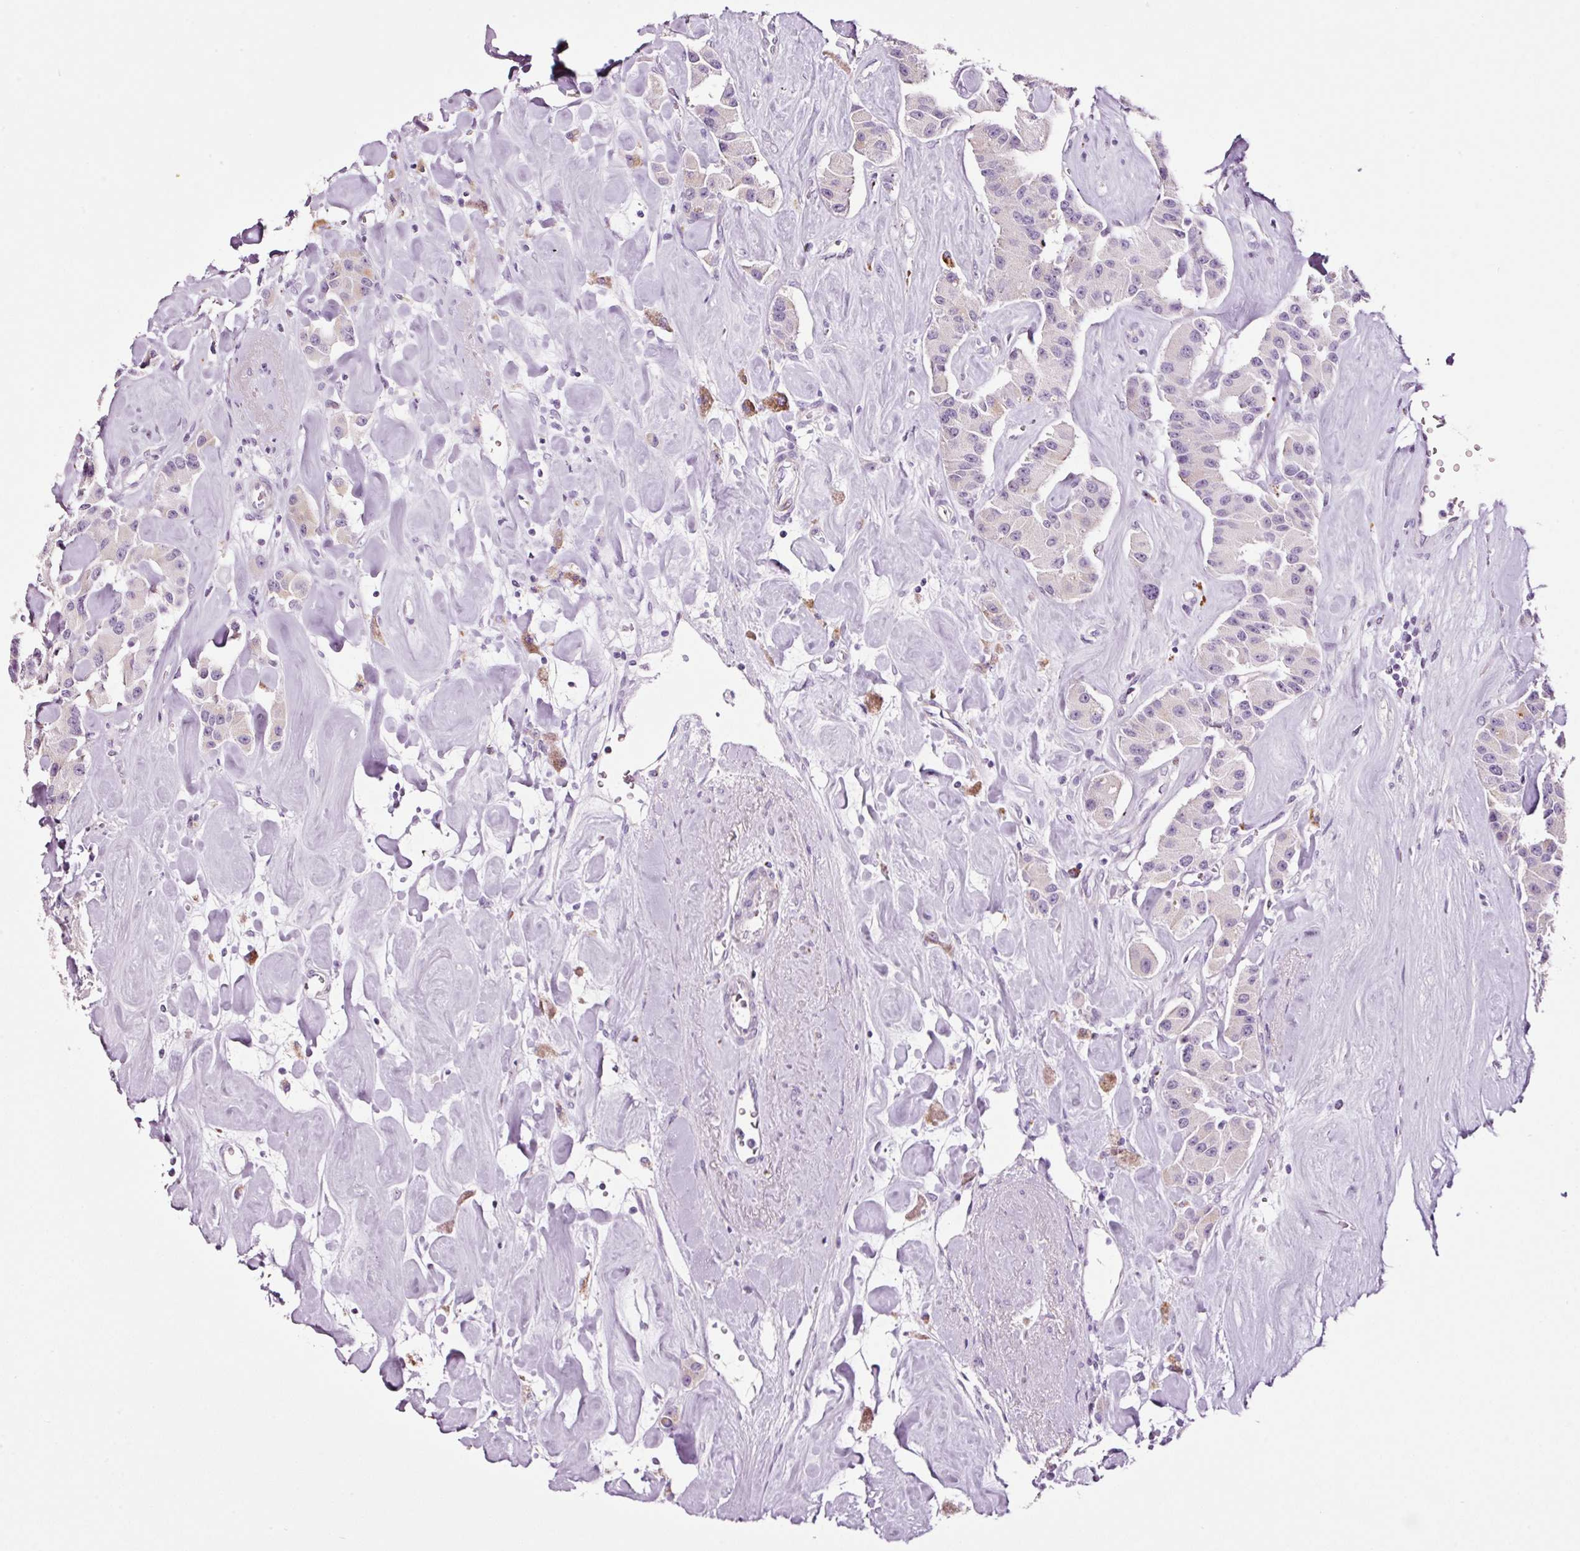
{"staining": {"intensity": "negative", "quantity": "none", "location": "none"}, "tissue": "carcinoid", "cell_type": "Tumor cells", "image_type": "cancer", "snomed": [{"axis": "morphology", "description": "Carcinoid, malignant, NOS"}, {"axis": "topography", "description": "Pancreas"}], "caption": "This is an IHC histopathology image of human malignant carcinoid. There is no positivity in tumor cells.", "gene": "RTF2", "patient": {"sex": "male", "age": 41}}